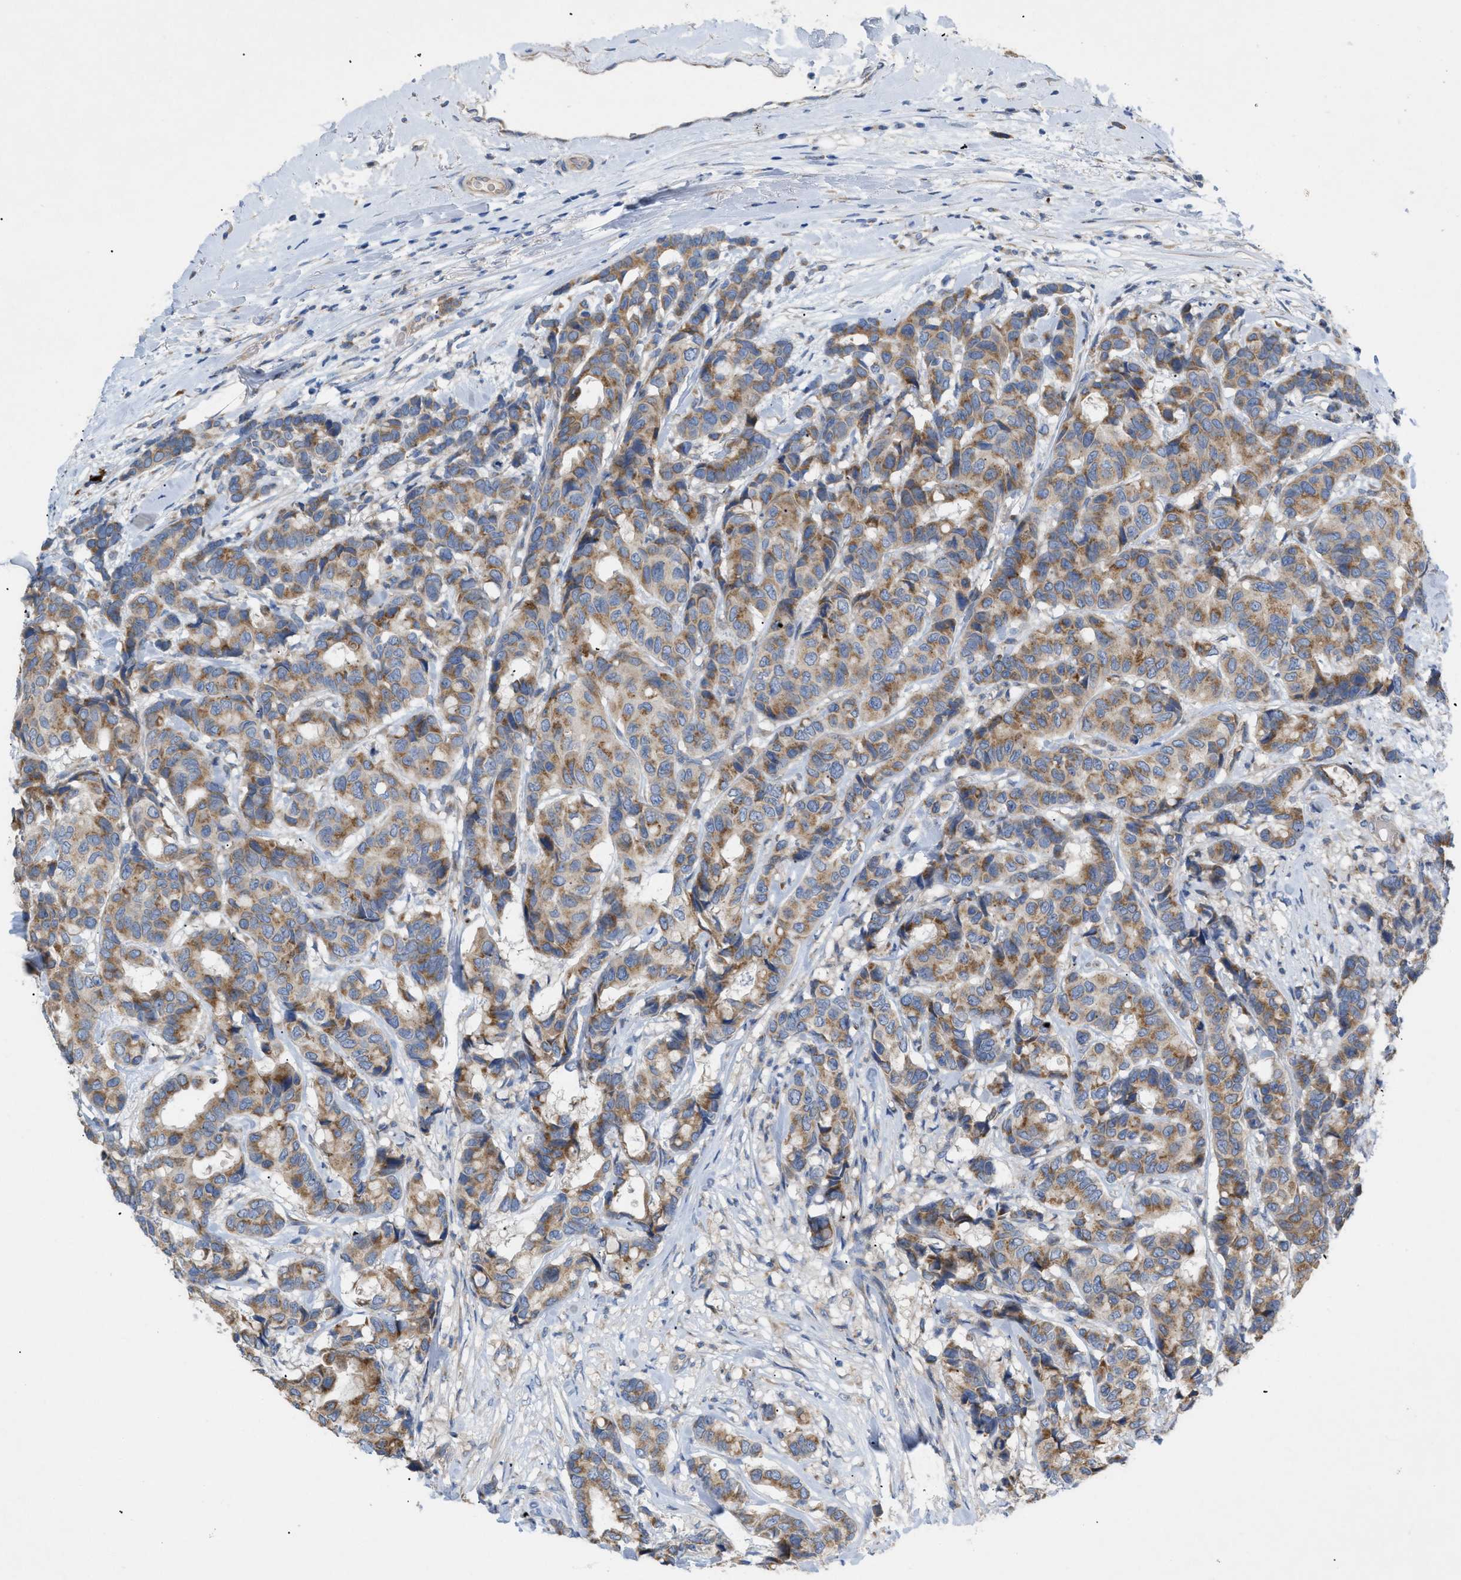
{"staining": {"intensity": "moderate", "quantity": ">75%", "location": "cytoplasmic/membranous"}, "tissue": "breast cancer", "cell_type": "Tumor cells", "image_type": "cancer", "snomed": [{"axis": "morphology", "description": "Duct carcinoma"}, {"axis": "topography", "description": "Breast"}], "caption": "Protein expression analysis of human breast cancer (intraductal carcinoma) reveals moderate cytoplasmic/membranous expression in about >75% of tumor cells.", "gene": "SLC50A1", "patient": {"sex": "female", "age": 87}}